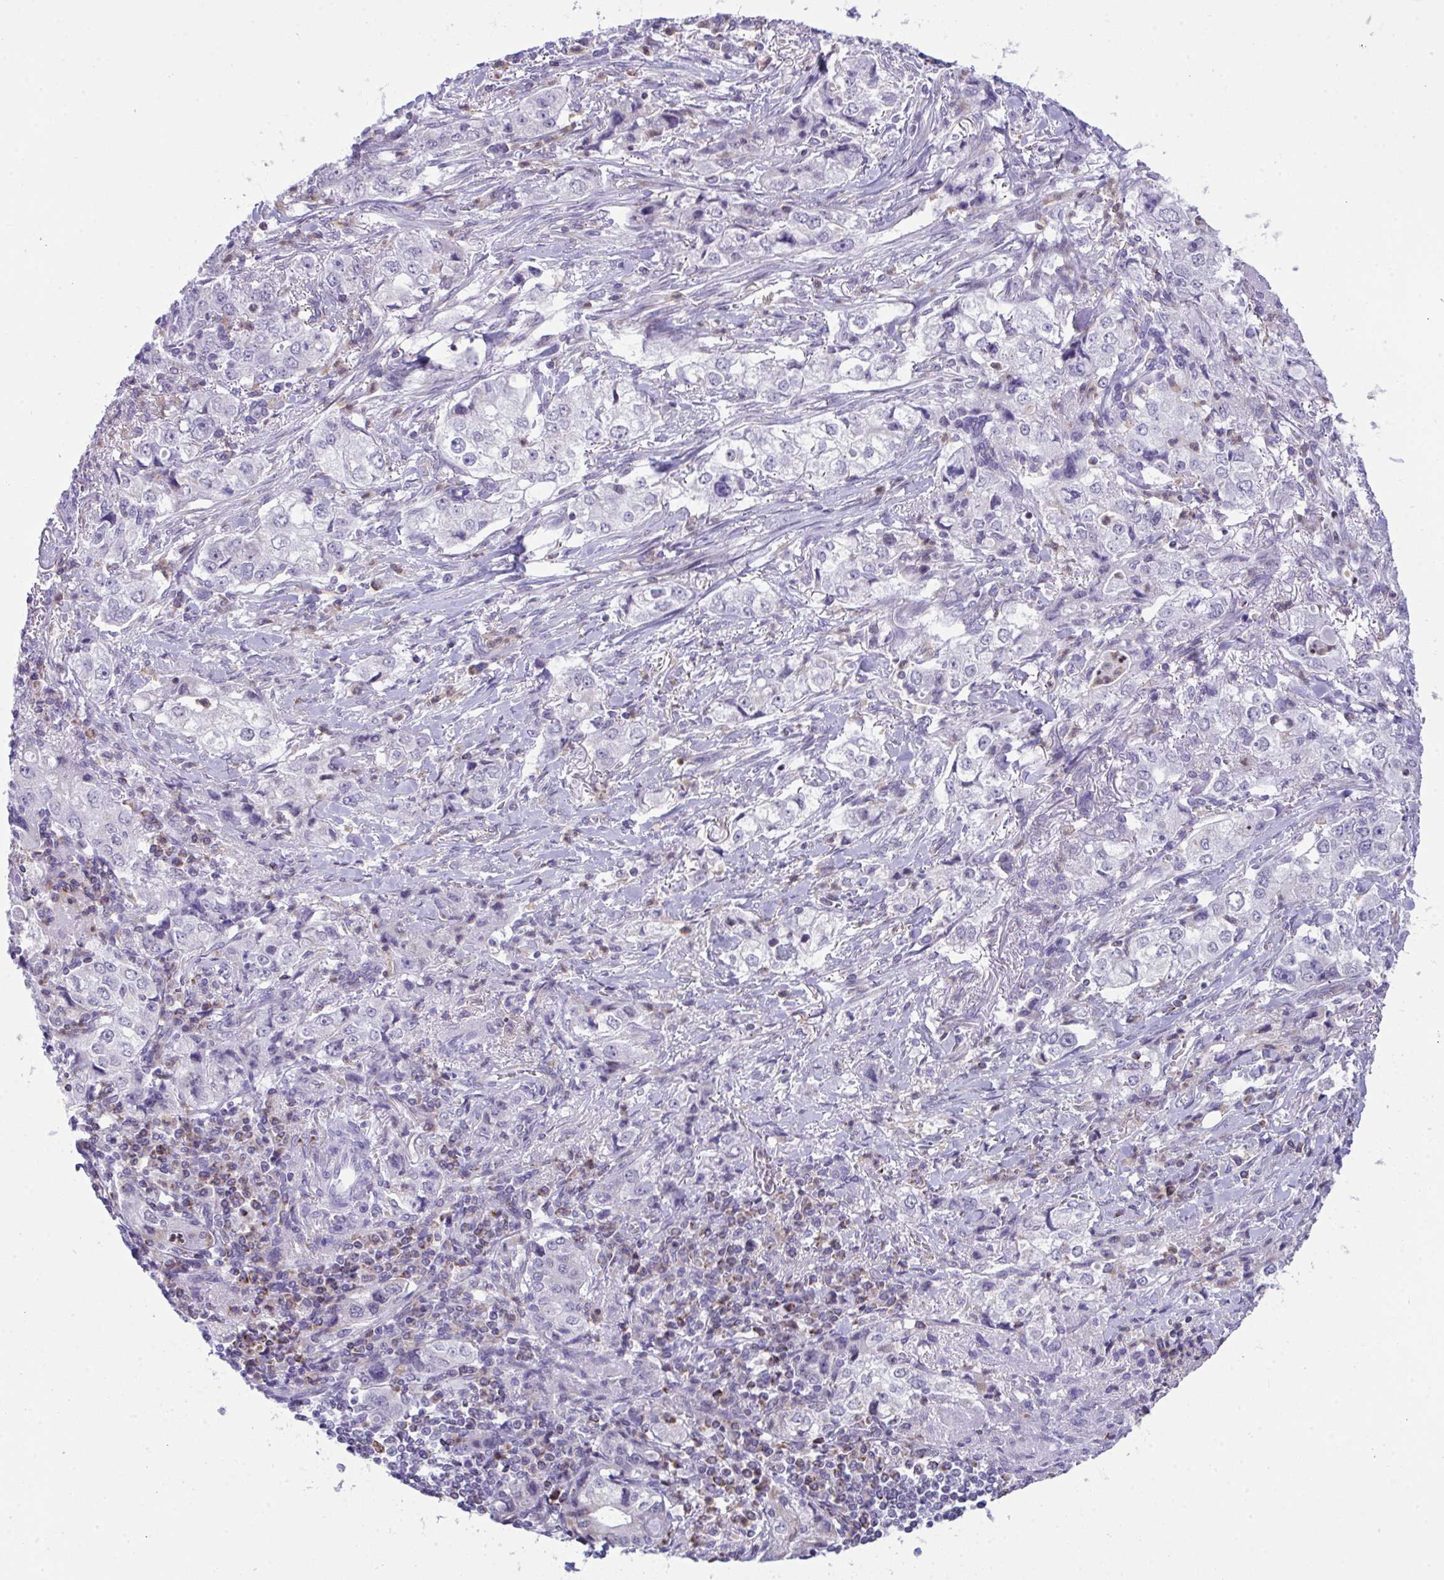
{"staining": {"intensity": "negative", "quantity": "none", "location": "none"}, "tissue": "stomach cancer", "cell_type": "Tumor cells", "image_type": "cancer", "snomed": [{"axis": "morphology", "description": "Adenocarcinoma, NOS"}, {"axis": "topography", "description": "Stomach, upper"}], "caption": "Tumor cells are negative for brown protein staining in stomach cancer.", "gene": "PLA2G12B", "patient": {"sex": "male", "age": 75}}